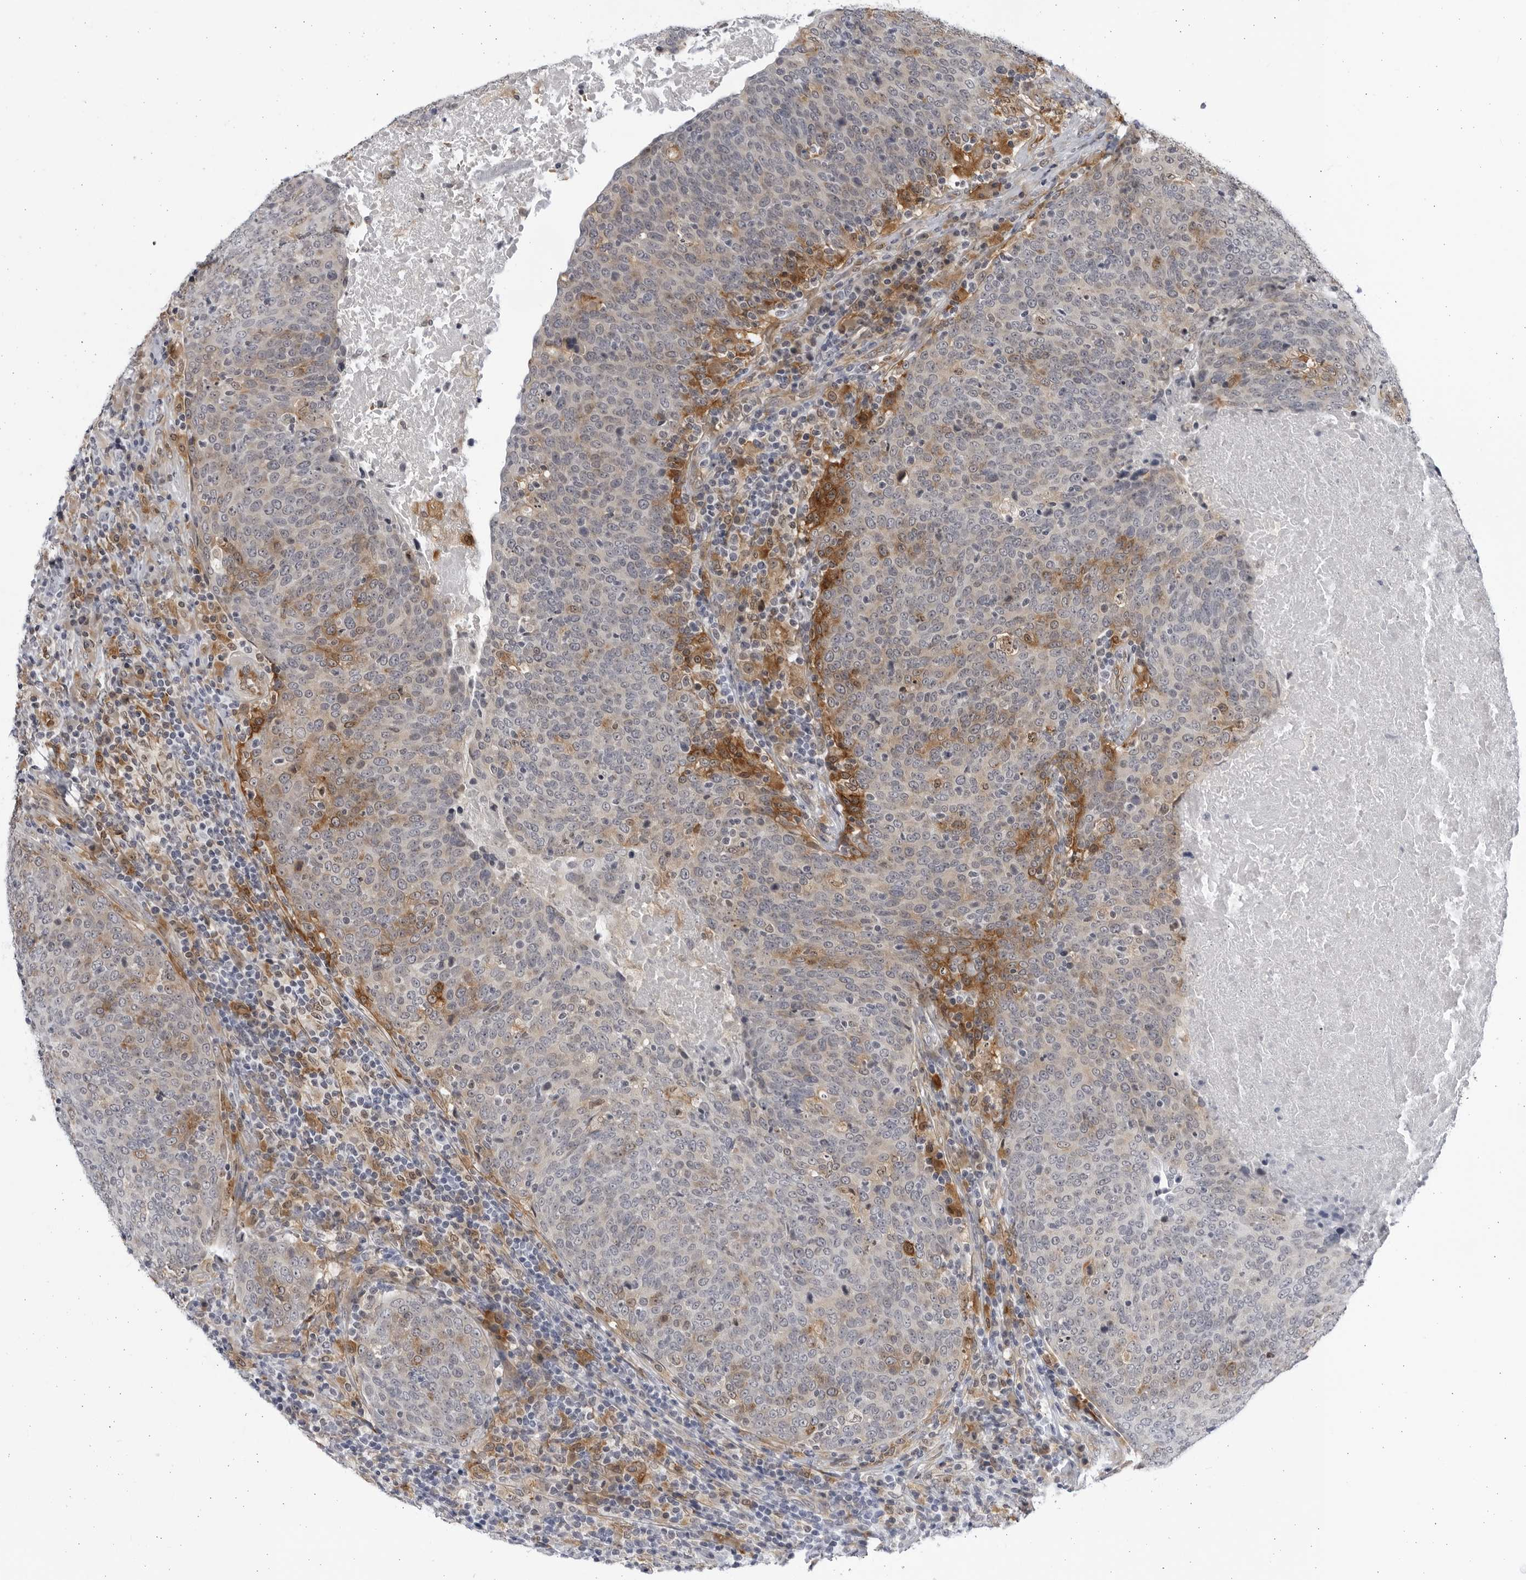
{"staining": {"intensity": "moderate", "quantity": "<25%", "location": "cytoplasmic/membranous"}, "tissue": "head and neck cancer", "cell_type": "Tumor cells", "image_type": "cancer", "snomed": [{"axis": "morphology", "description": "Squamous cell carcinoma, NOS"}, {"axis": "morphology", "description": "Squamous cell carcinoma, metastatic, NOS"}, {"axis": "topography", "description": "Lymph node"}, {"axis": "topography", "description": "Head-Neck"}], "caption": "Human head and neck cancer stained for a protein (brown) reveals moderate cytoplasmic/membranous positive staining in approximately <25% of tumor cells.", "gene": "BMP2K", "patient": {"sex": "male", "age": 62}}